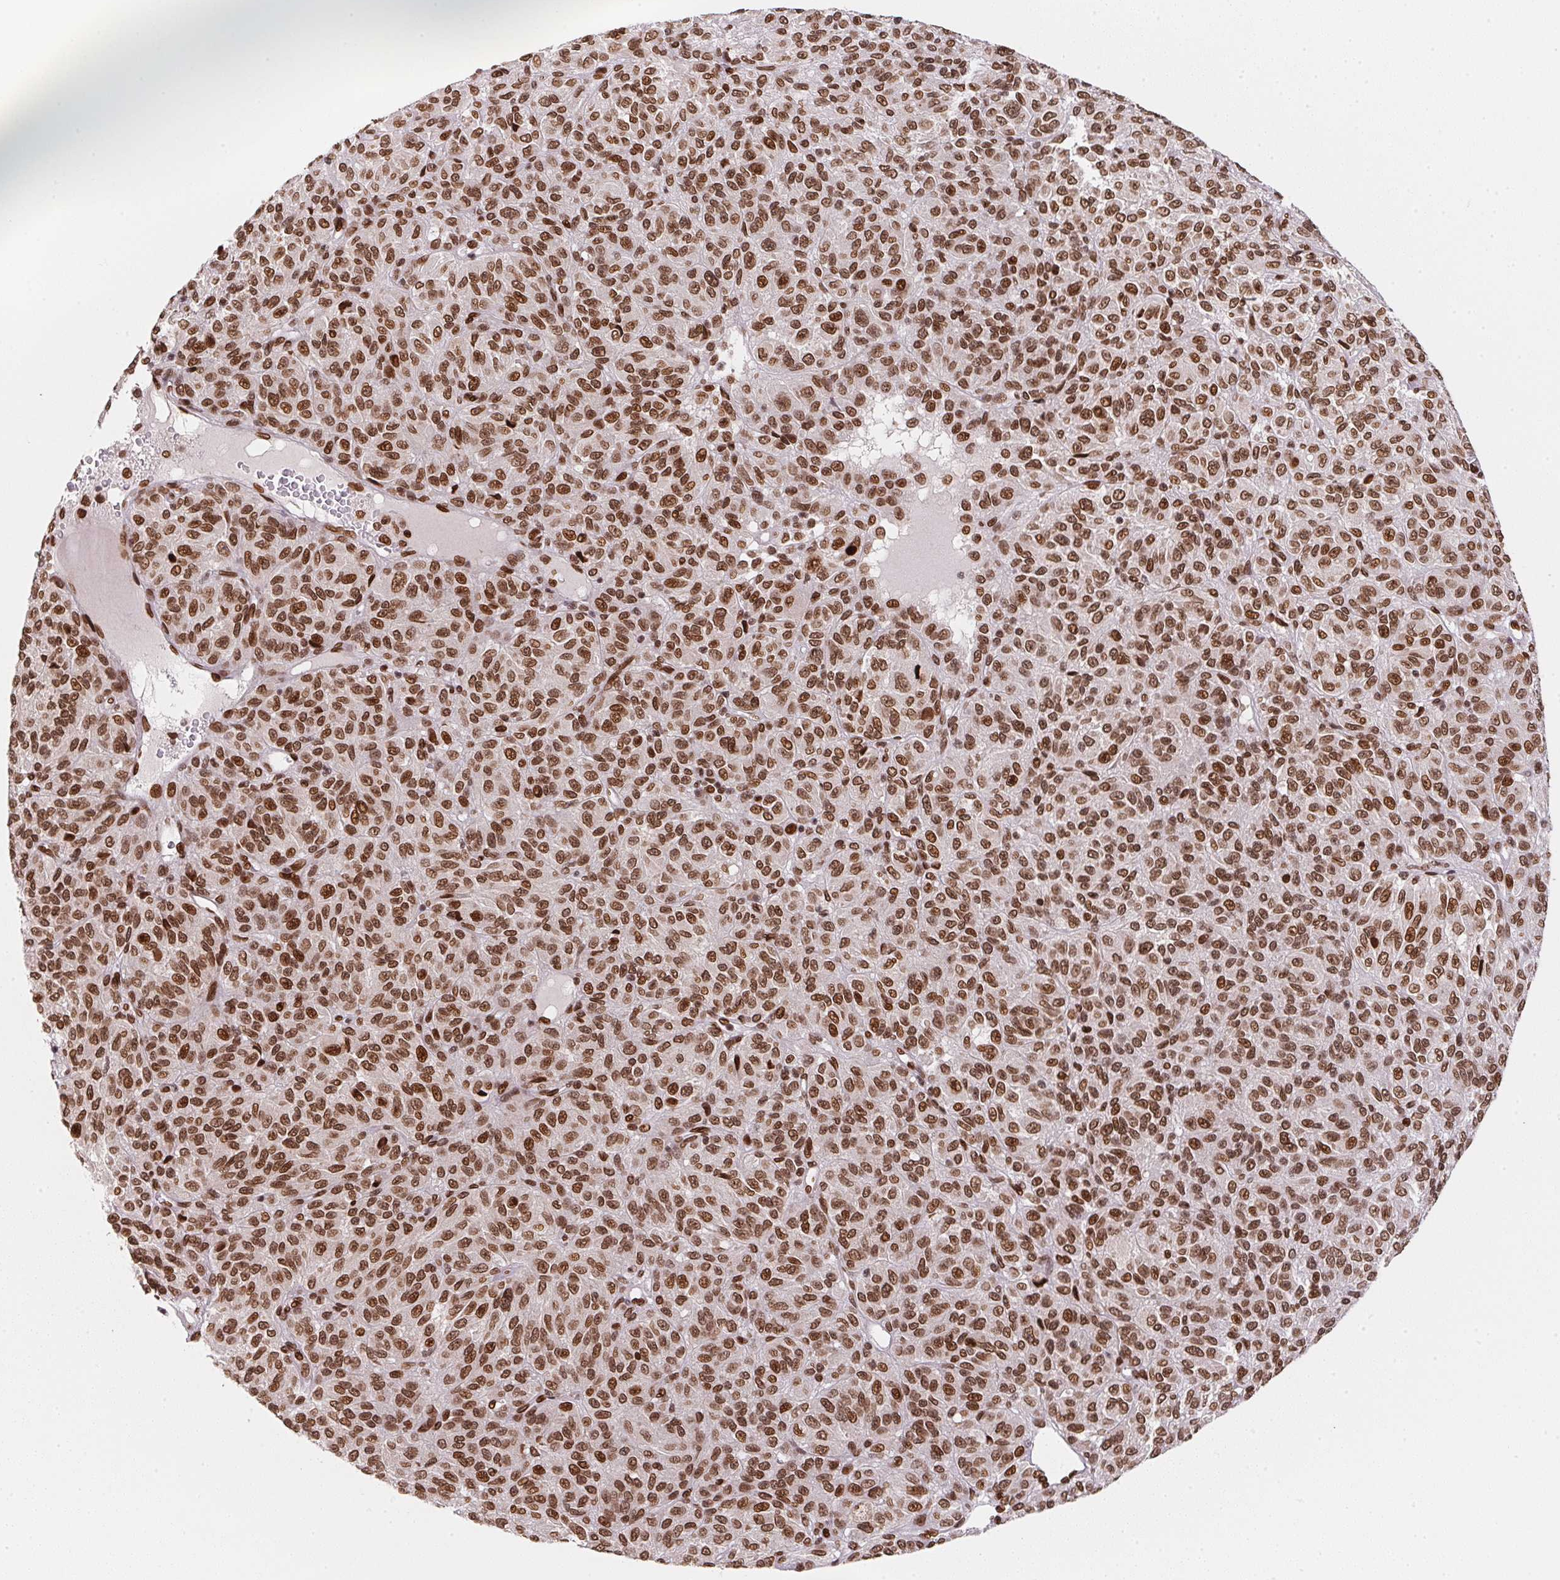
{"staining": {"intensity": "strong", "quantity": ">75%", "location": "cytoplasmic/membranous,nuclear"}, "tissue": "melanoma", "cell_type": "Tumor cells", "image_type": "cancer", "snomed": [{"axis": "morphology", "description": "Malignant melanoma, Metastatic site"}, {"axis": "topography", "description": "Brain"}], "caption": "Melanoma stained with DAB (3,3'-diaminobenzidine) IHC displays high levels of strong cytoplasmic/membranous and nuclear expression in about >75% of tumor cells.", "gene": "SAP30BP", "patient": {"sex": "female", "age": 56}}